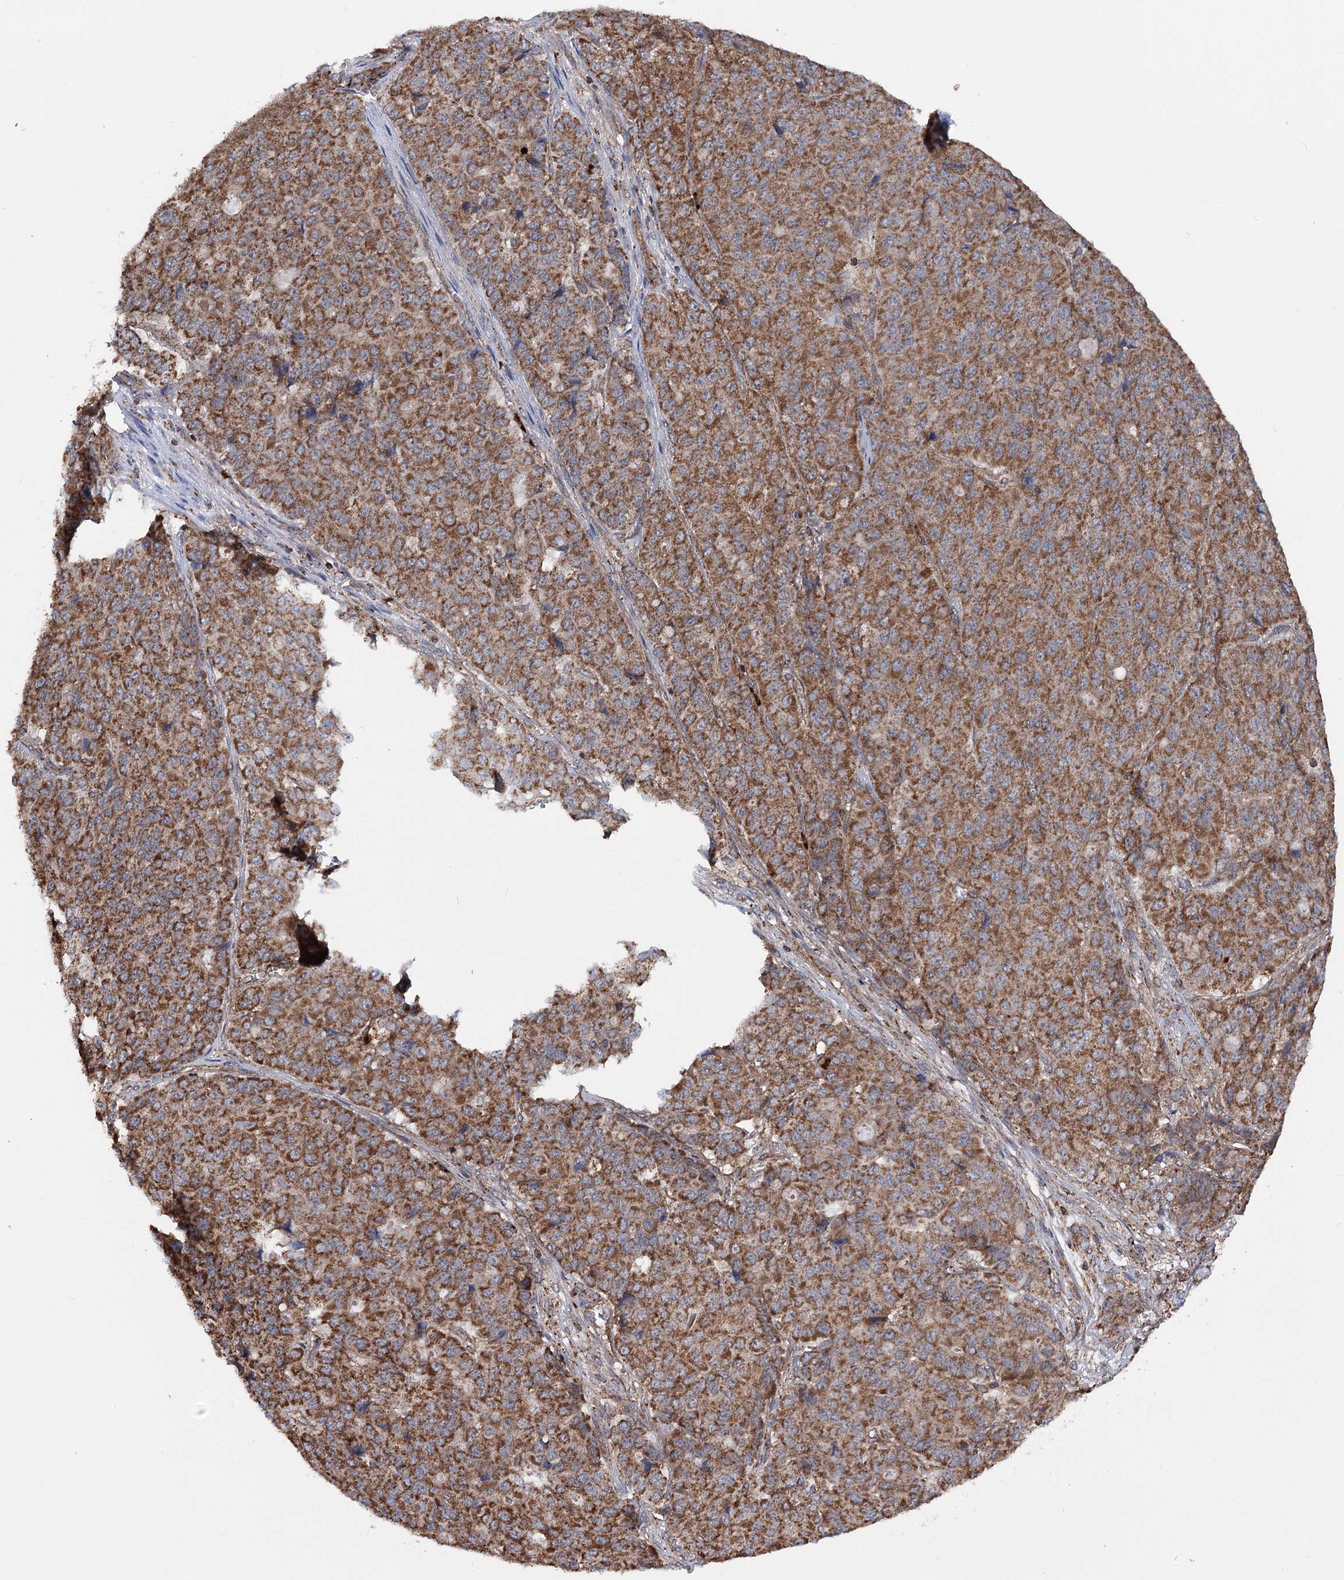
{"staining": {"intensity": "moderate", "quantity": ">75%", "location": "cytoplasmic/membranous"}, "tissue": "pancreatic cancer", "cell_type": "Tumor cells", "image_type": "cancer", "snomed": [{"axis": "morphology", "description": "Adenocarcinoma, NOS"}, {"axis": "topography", "description": "Pancreas"}], "caption": "The micrograph exhibits immunohistochemical staining of adenocarcinoma (pancreatic). There is moderate cytoplasmic/membranous expression is identified in about >75% of tumor cells. (DAB (3,3'-diaminobenzidine) = brown stain, brightfield microscopy at high magnification).", "gene": "FGFR1OP2", "patient": {"sex": "male", "age": 50}}